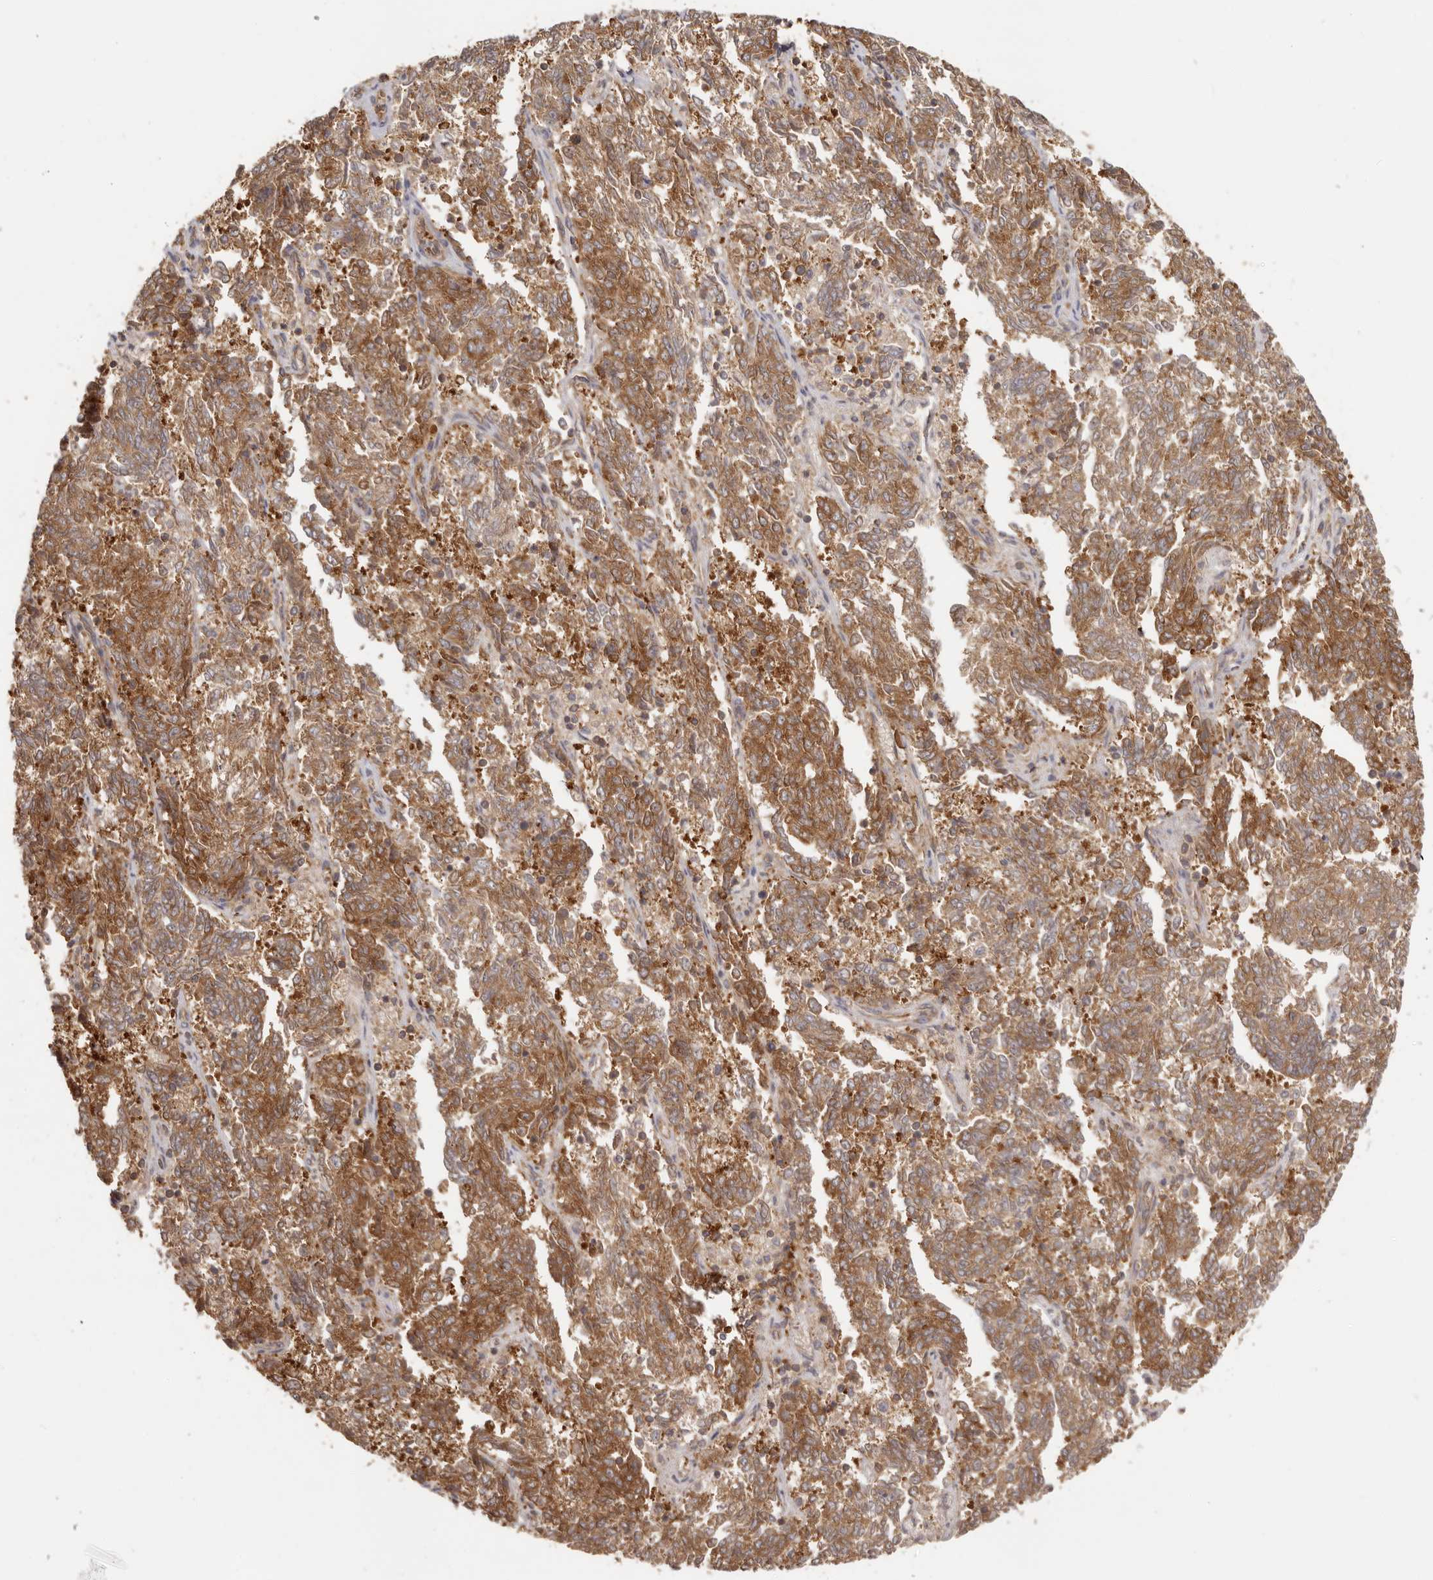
{"staining": {"intensity": "strong", "quantity": ">75%", "location": "cytoplasmic/membranous"}, "tissue": "endometrial cancer", "cell_type": "Tumor cells", "image_type": "cancer", "snomed": [{"axis": "morphology", "description": "Adenocarcinoma, NOS"}, {"axis": "topography", "description": "Endometrium"}], "caption": "Immunohistochemical staining of human adenocarcinoma (endometrial) shows high levels of strong cytoplasmic/membranous staining in approximately >75% of tumor cells. (DAB (3,3'-diaminobenzidine) IHC with brightfield microscopy, high magnification).", "gene": "EEF1E1", "patient": {"sex": "female", "age": 80}}